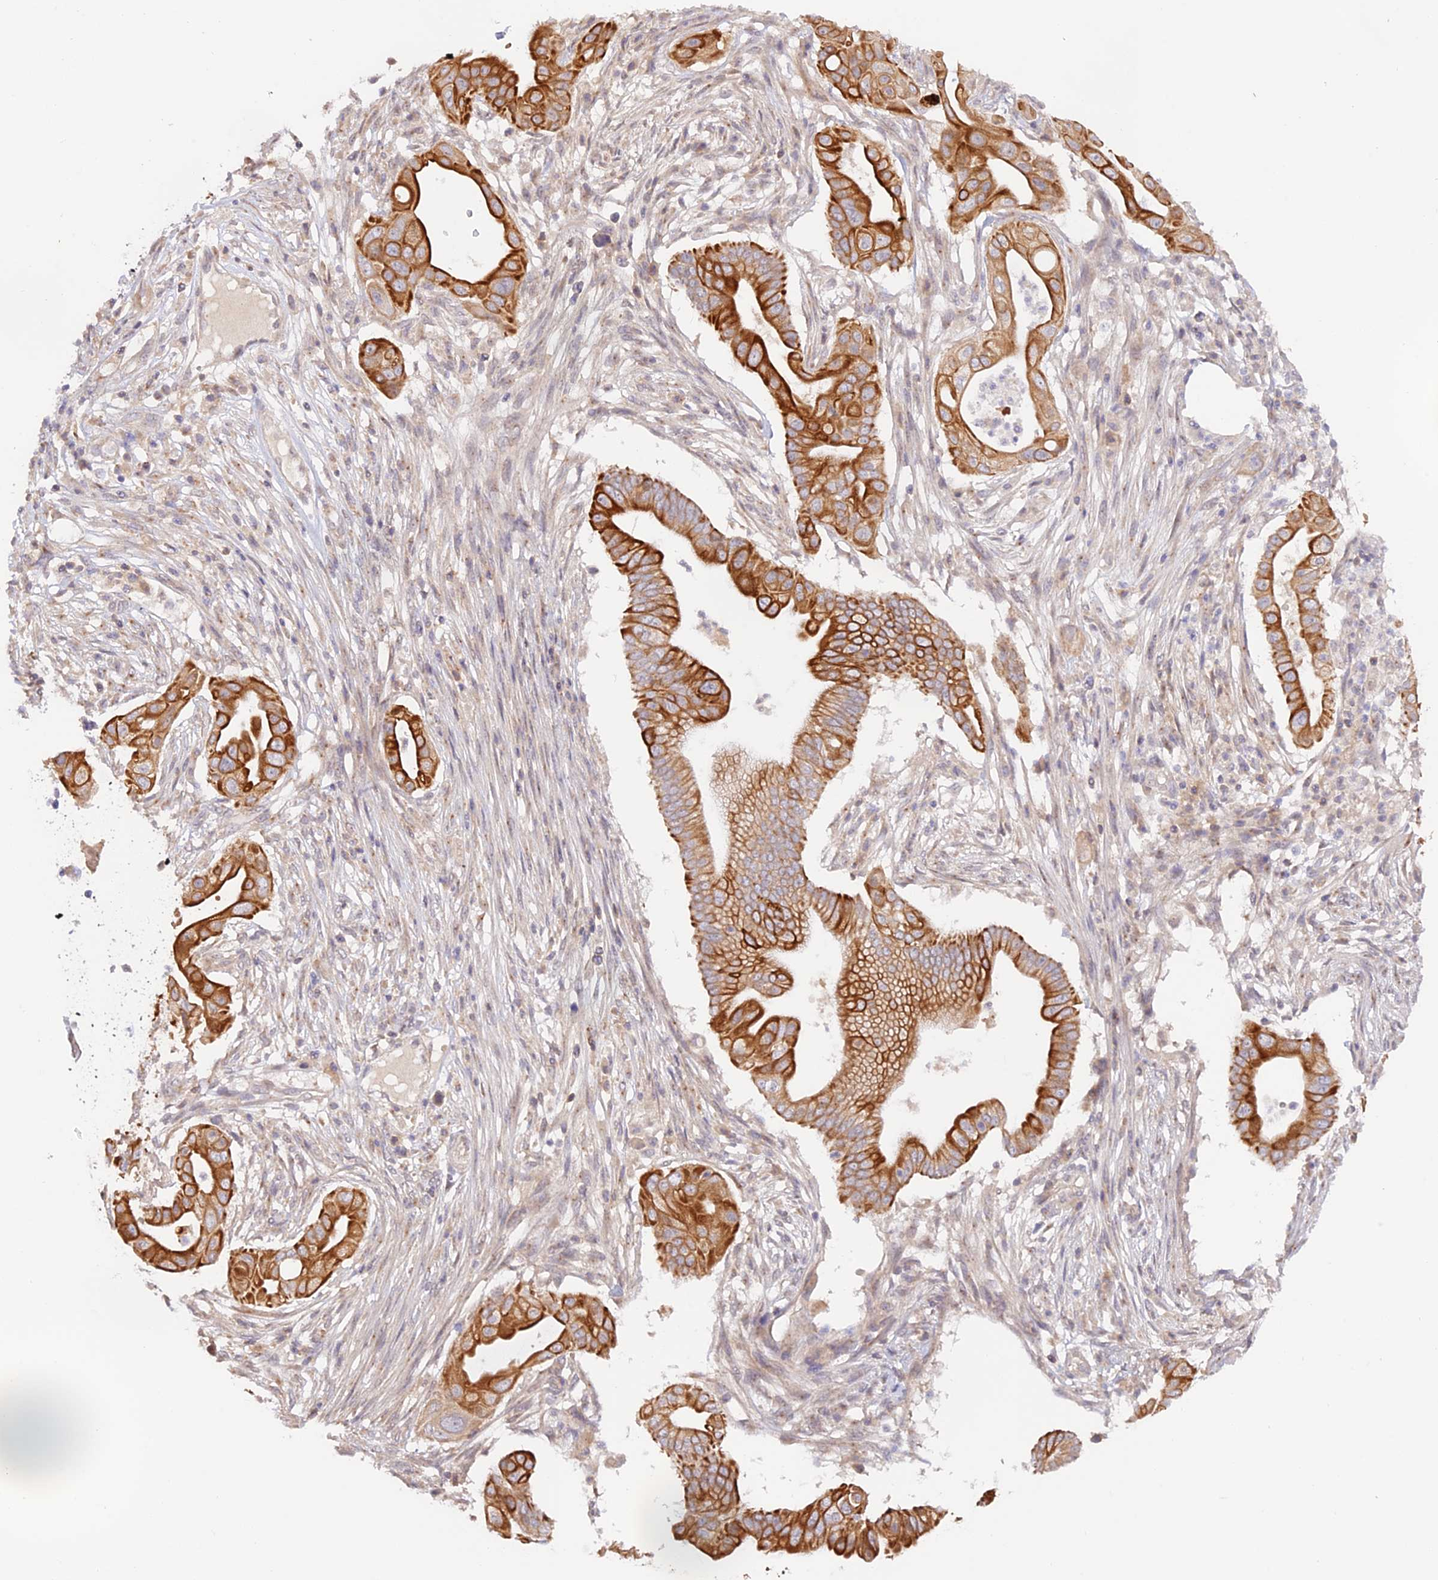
{"staining": {"intensity": "moderate", "quantity": ">75%", "location": "cytoplasmic/membranous"}, "tissue": "pancreatic cancer", "cell_type": "Tumor cells", "image_type": "cancer", "snomed": [{"axis": "morphology", "description": "Adenocarcinoma, NOS"}, {"axis": "topography", "description": "Pancreas"}], "caption": "A brown stain shows moderate cytoplasmic/membranous staining of a protein in human pancreatic cancer tumor cells.", "gene": "CAMSAP3", "patient": {"sex": "male", "age": 68}}